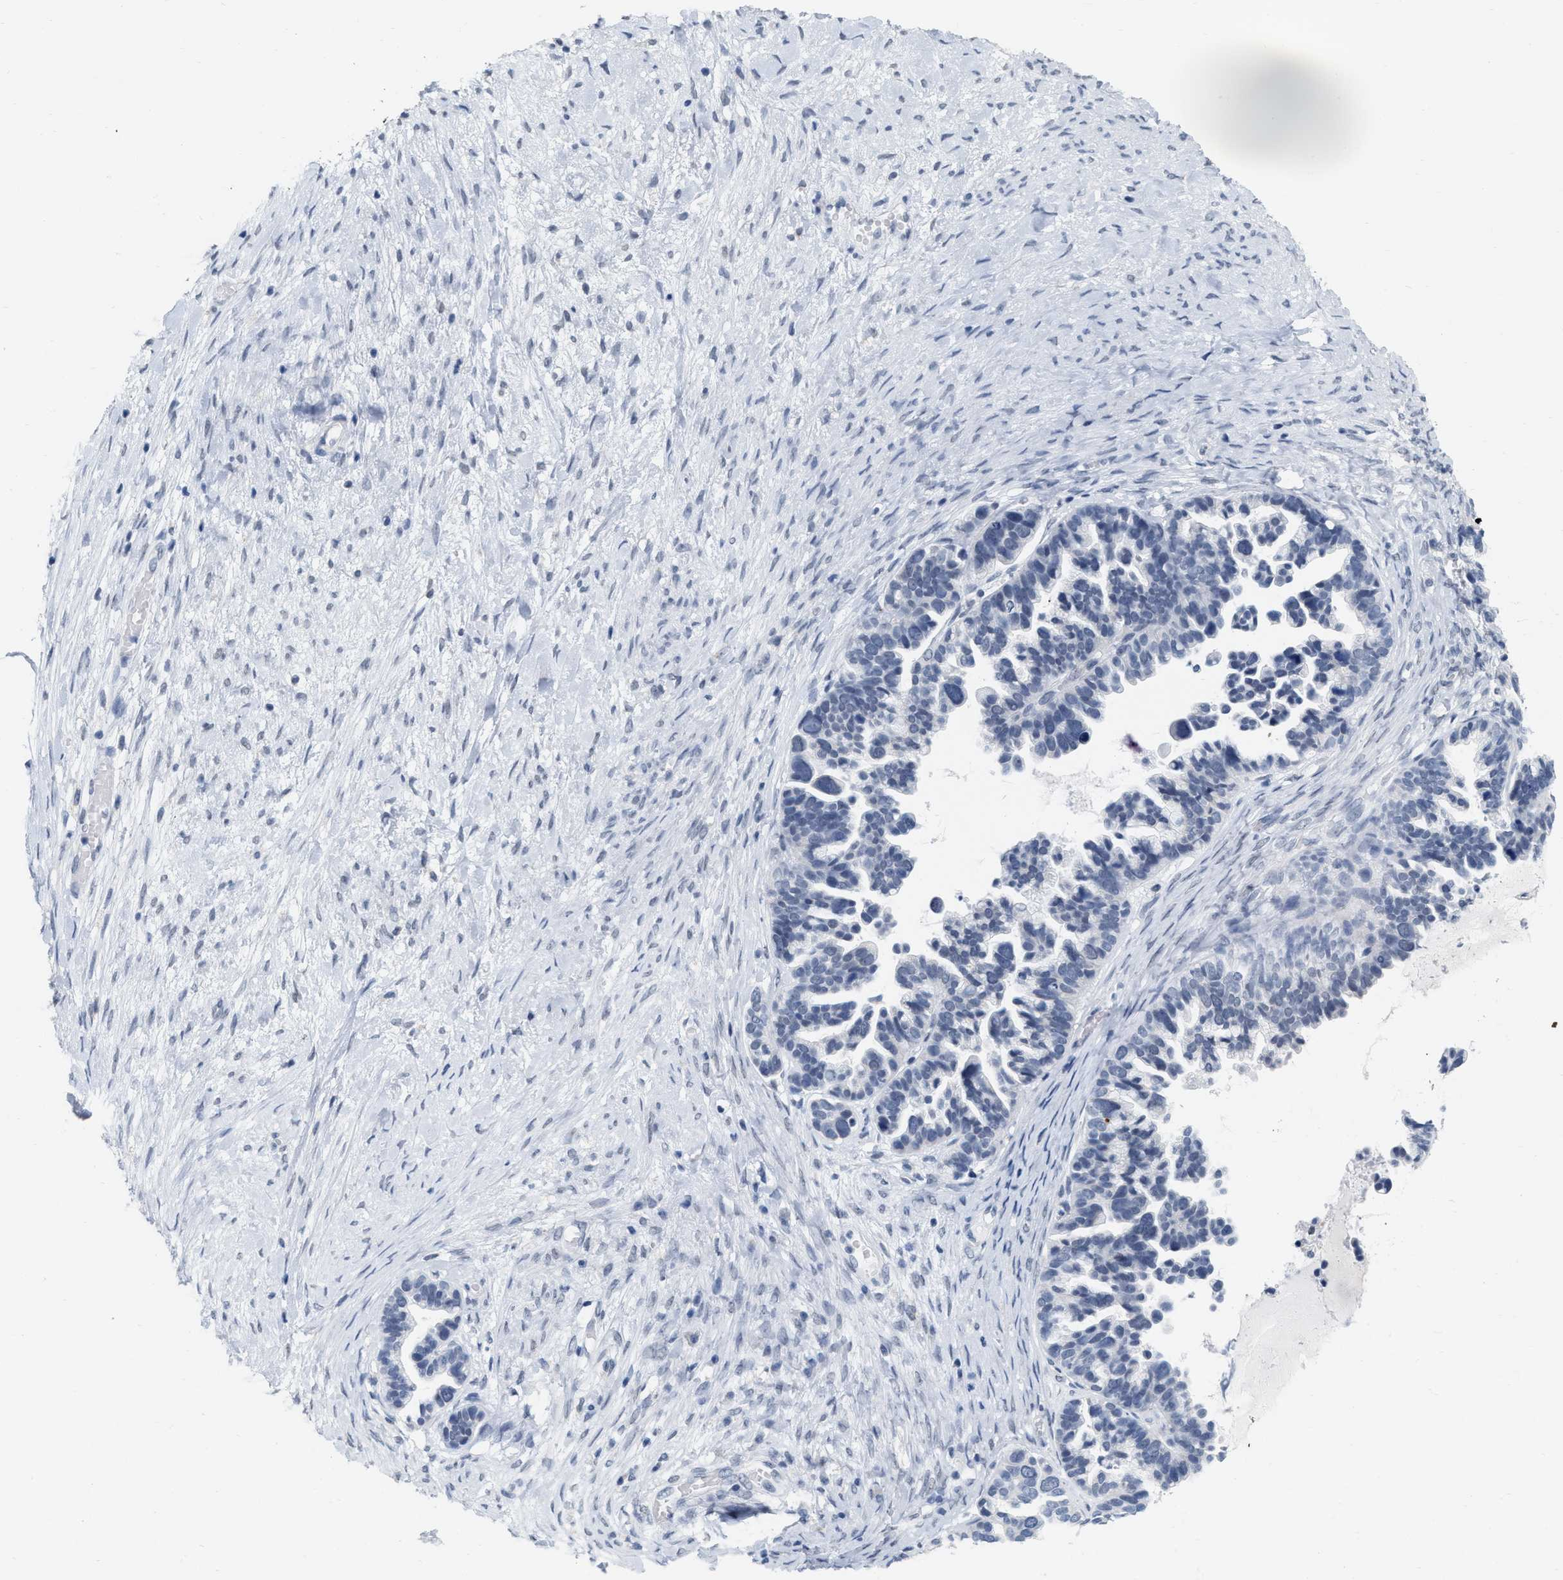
{"staining": {"intensity": "negative", "quantity": "none", "location": "none"}, "tissue": "ovarian cancer", "cell_type": "Tumor cells", "image_type": "cancer", "snomed": [{"axis": "morphology", "description": "Cystadenocarcinoma, serous, NOS"}, {"axis": "topography", "description": "Ovary"}], "caption": "Immunohistochemistry histopathology image of human ovarian cancer stained for a protein (brown), which exhibits no expression in tumor cells.", "gene": "XIRP1", "patient": {"sex": "female", "age": 56}}